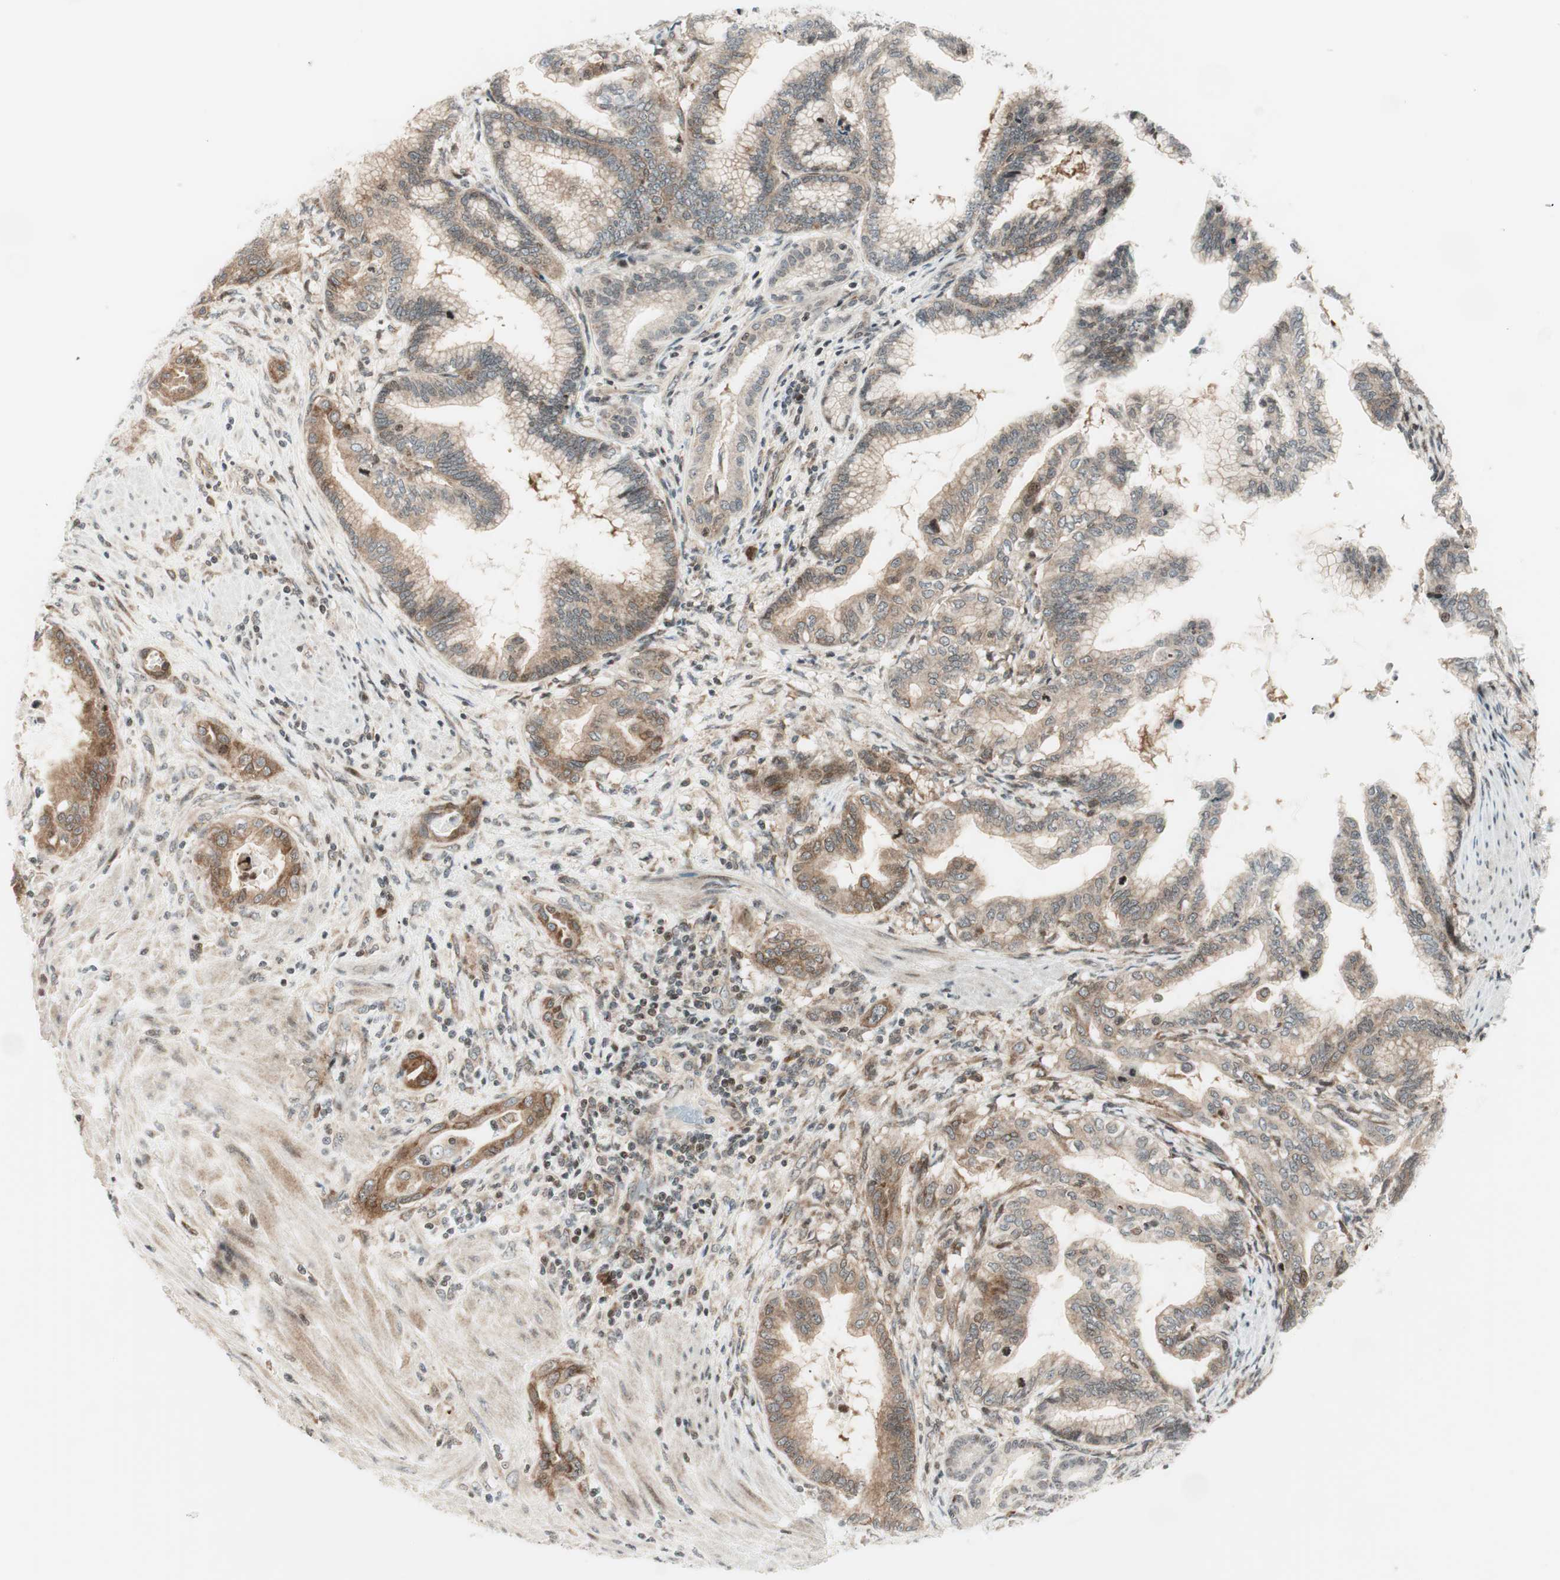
{"staining": {"intensity": "moderate", "quantity": "25%-75%", "location": "cytoplasmic/membranous"}, "tissue": "pancreatic cancer", "cell_type": "Tumor cells", "image_type": "cancer", "snomed": [{"axis": "morphology", "description": "Adenocarcinoma, NOS"}, {"axis": "topography", "description": "Pancreas"}], "caption": "There is medium levels of moderate cytoplasmic/membranous staining in tumor cells of pancreatic adenocarcinoma, as demonstrated by immunohistochemical staining (brown color).", "gene": "TPT1", "patient": {"sex": "female", "age": 64}}